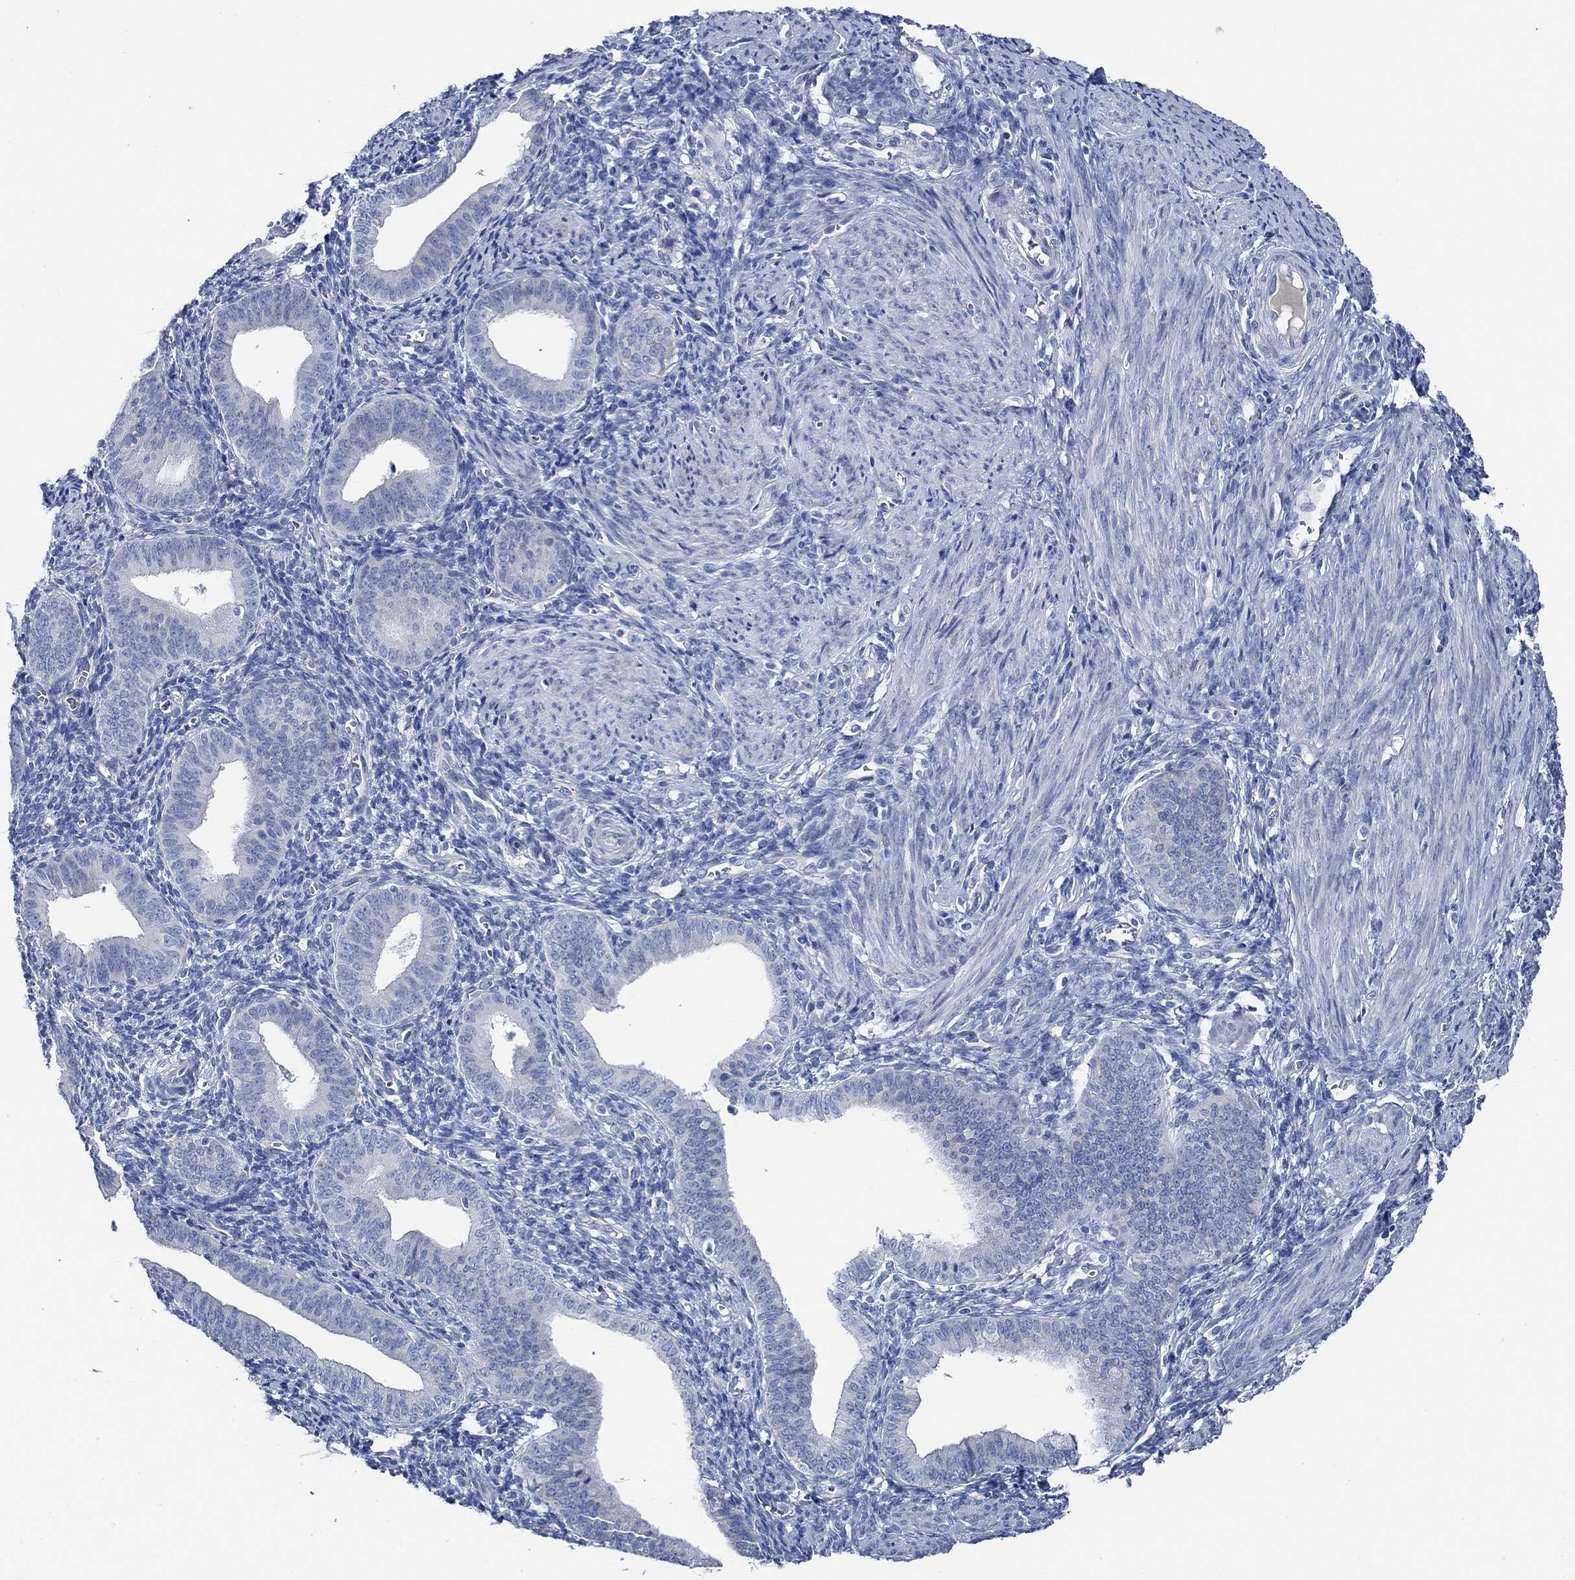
{"staining": {"intensity": "negative", "quantity": "none", "location": "none"}, "tissue": "endometrium", "cell_type": "Cells in endometrial stroma", "image_type": "normal", "snomed": [{"axis": "morphology", "description": "Normal tissue, NOS"}, {"axis": "topography", "description": "Endometrium"}], "caption": "The immunohistochemistry image has no significant staining in cells in endometrial stroma of endometrium. (DAB IHC, high magnification).", "gene": "HECW2", "patient": {"sex": "female", "age": 42}}